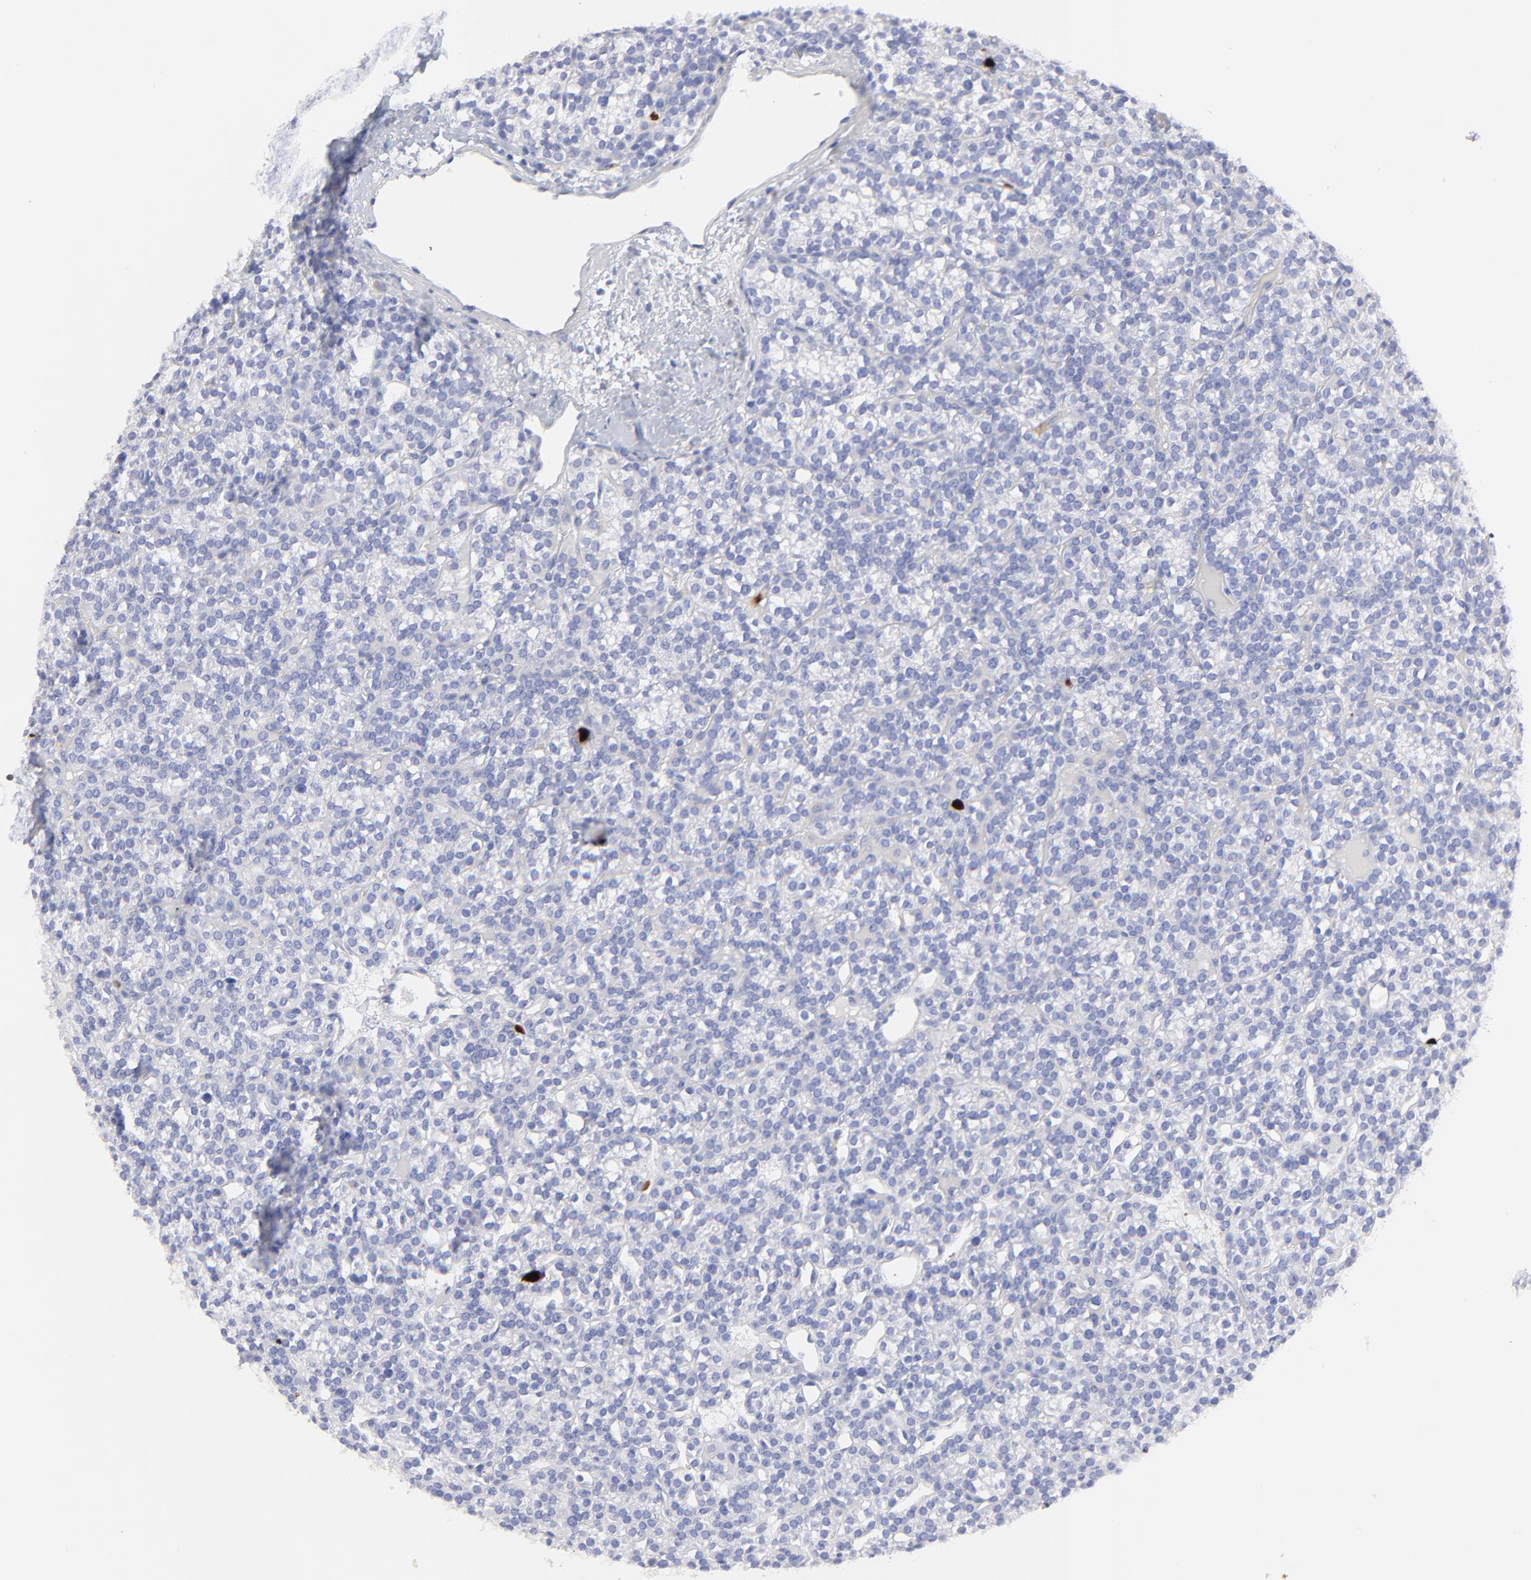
{"staining": {"intensity": "negative", "quantity": "none", "location": "none"}, "tissue": "parathyroid gland", "cell_type": "Glandular cells", "image_type": "normal", "snomed": [{"axis": "morphology", "description": "Normal tissue, NOS"}, {"axis": "topography", "description": "Parathyroid gland"}], "caption": "DAB (3,3'-diaminobenzidine) immunohistochemical staining of benign human parathyroid gland exhibits no significant positivity in glandular cells. (DAB immunohistochemistry with hematoxylin counter stain).", "gene": "S100A12", "patient": {"sex": "female", "age": 50}}